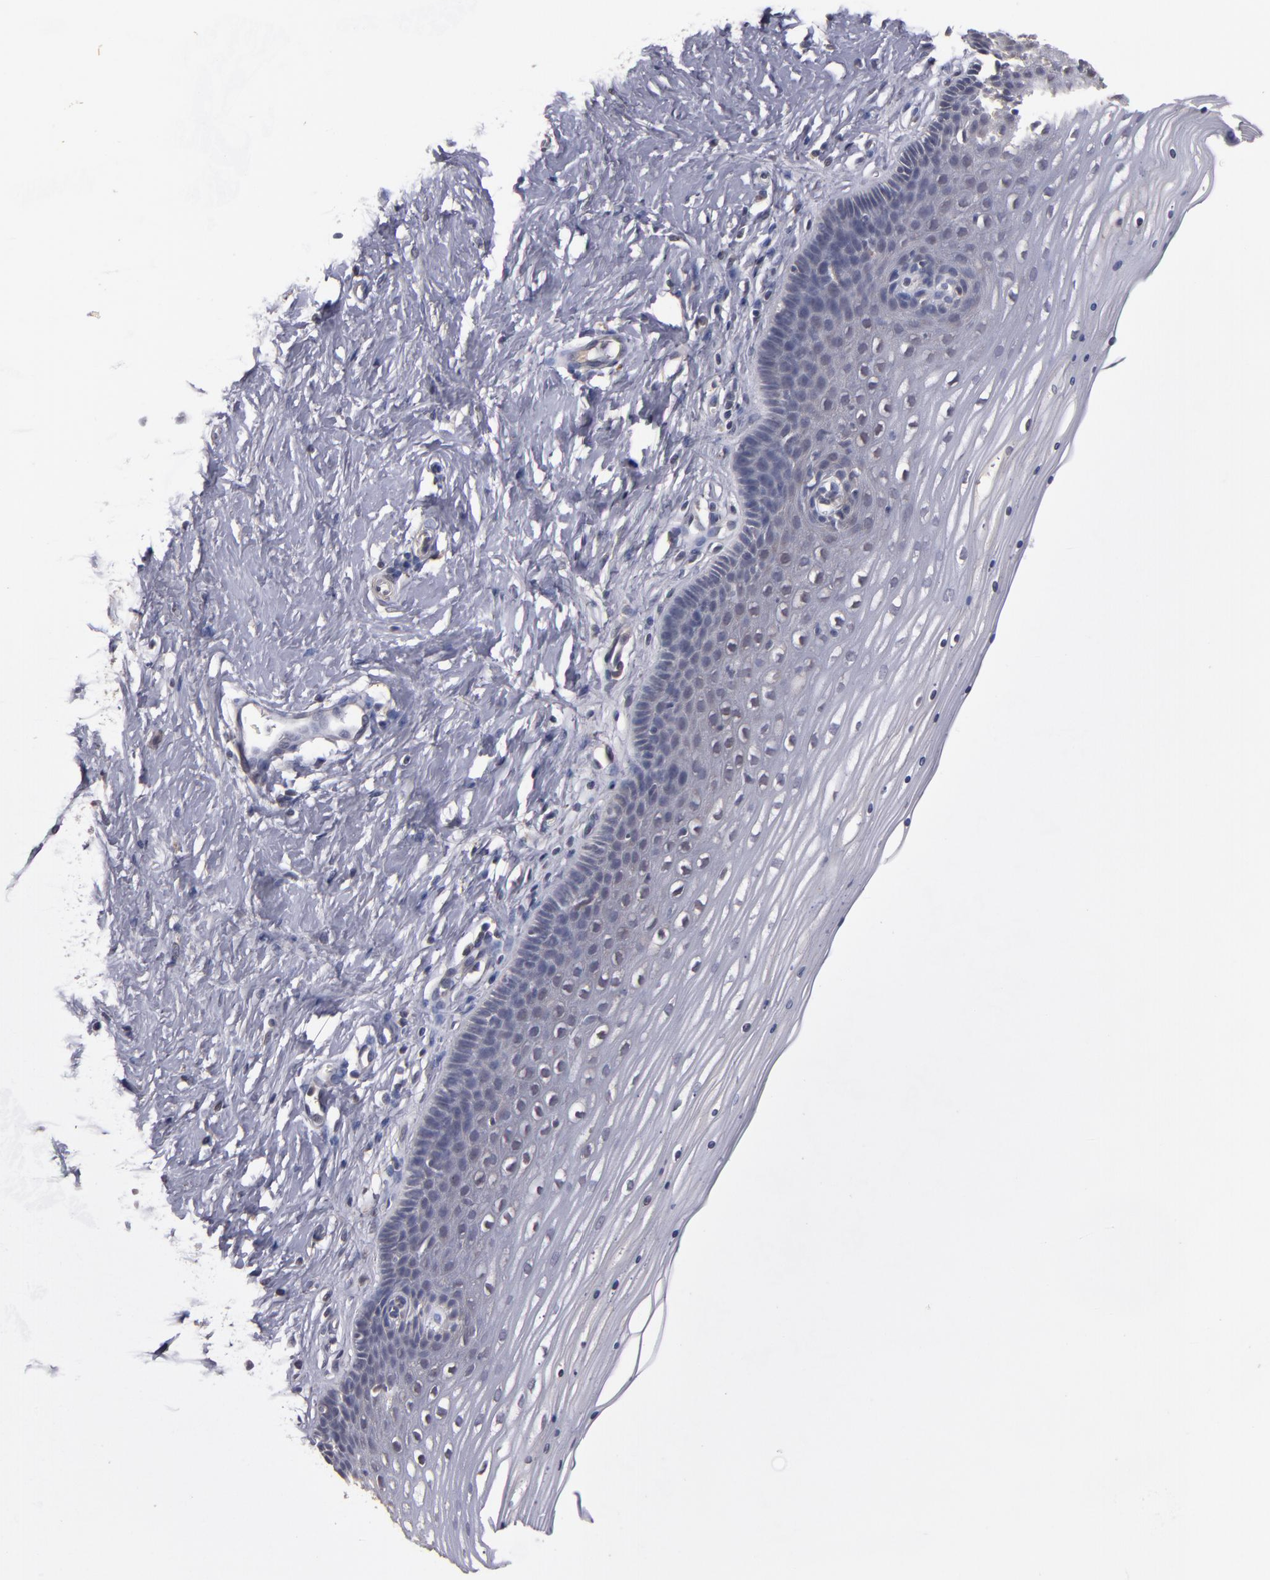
{"staining": {"intensity": "weak", "quantity": "<25%", "location": "cytoplasmic/membranous"}, "tissue": "cervix", "cell_type": "Glandular cells", "image_type": "normal", "snomed": [{"axis": "morphology", "description": "Normal tissue, NOS"}, {"axis": "topography", "description": "Cervix"}], "caption": "Cervix stained for a protein using IHC shows no staining glandular cells.", "gene": "CTSO", "patient": {"sex": "female", "age": 39}}